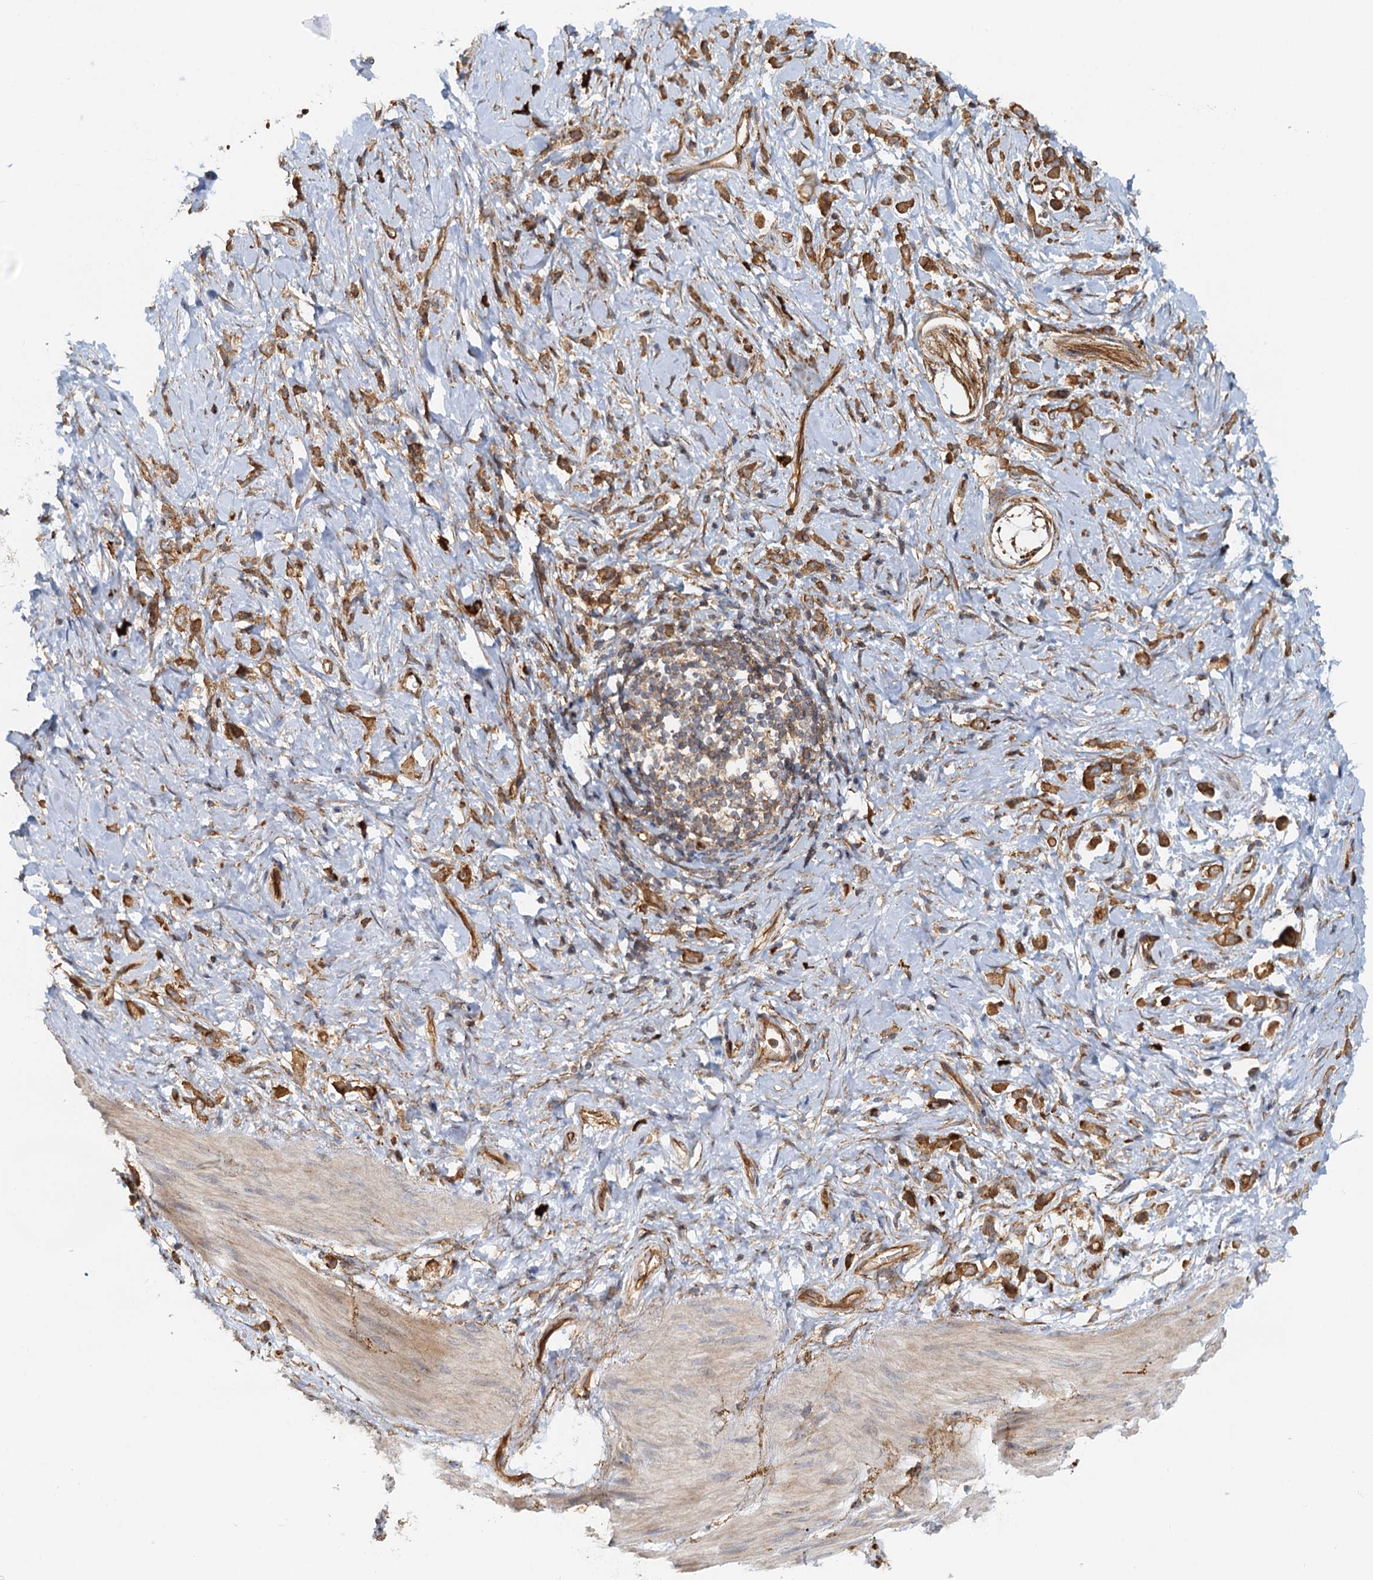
{"staining": {"intensity": "moderate", "quantity": ">75%", "location": "cytoplasmic/membranous"}, "tissue": "stomach cancer", "cell_type": "Tumor cells", "image_type": "cancer", "snomed": [{"axis": "morphology", "description": "Adenocarcinoma, NOS"}, {"axis": "topography", "description": "Stomach"}], "caption": "Adenocarcinoma (stomach) stained with a brown dye reveals moderate cytoplasmic/membranous positive expression in about >75% of tumor cells.", "gene": "NIPAL3", "patient": {"sex": "female", "age": 60}}